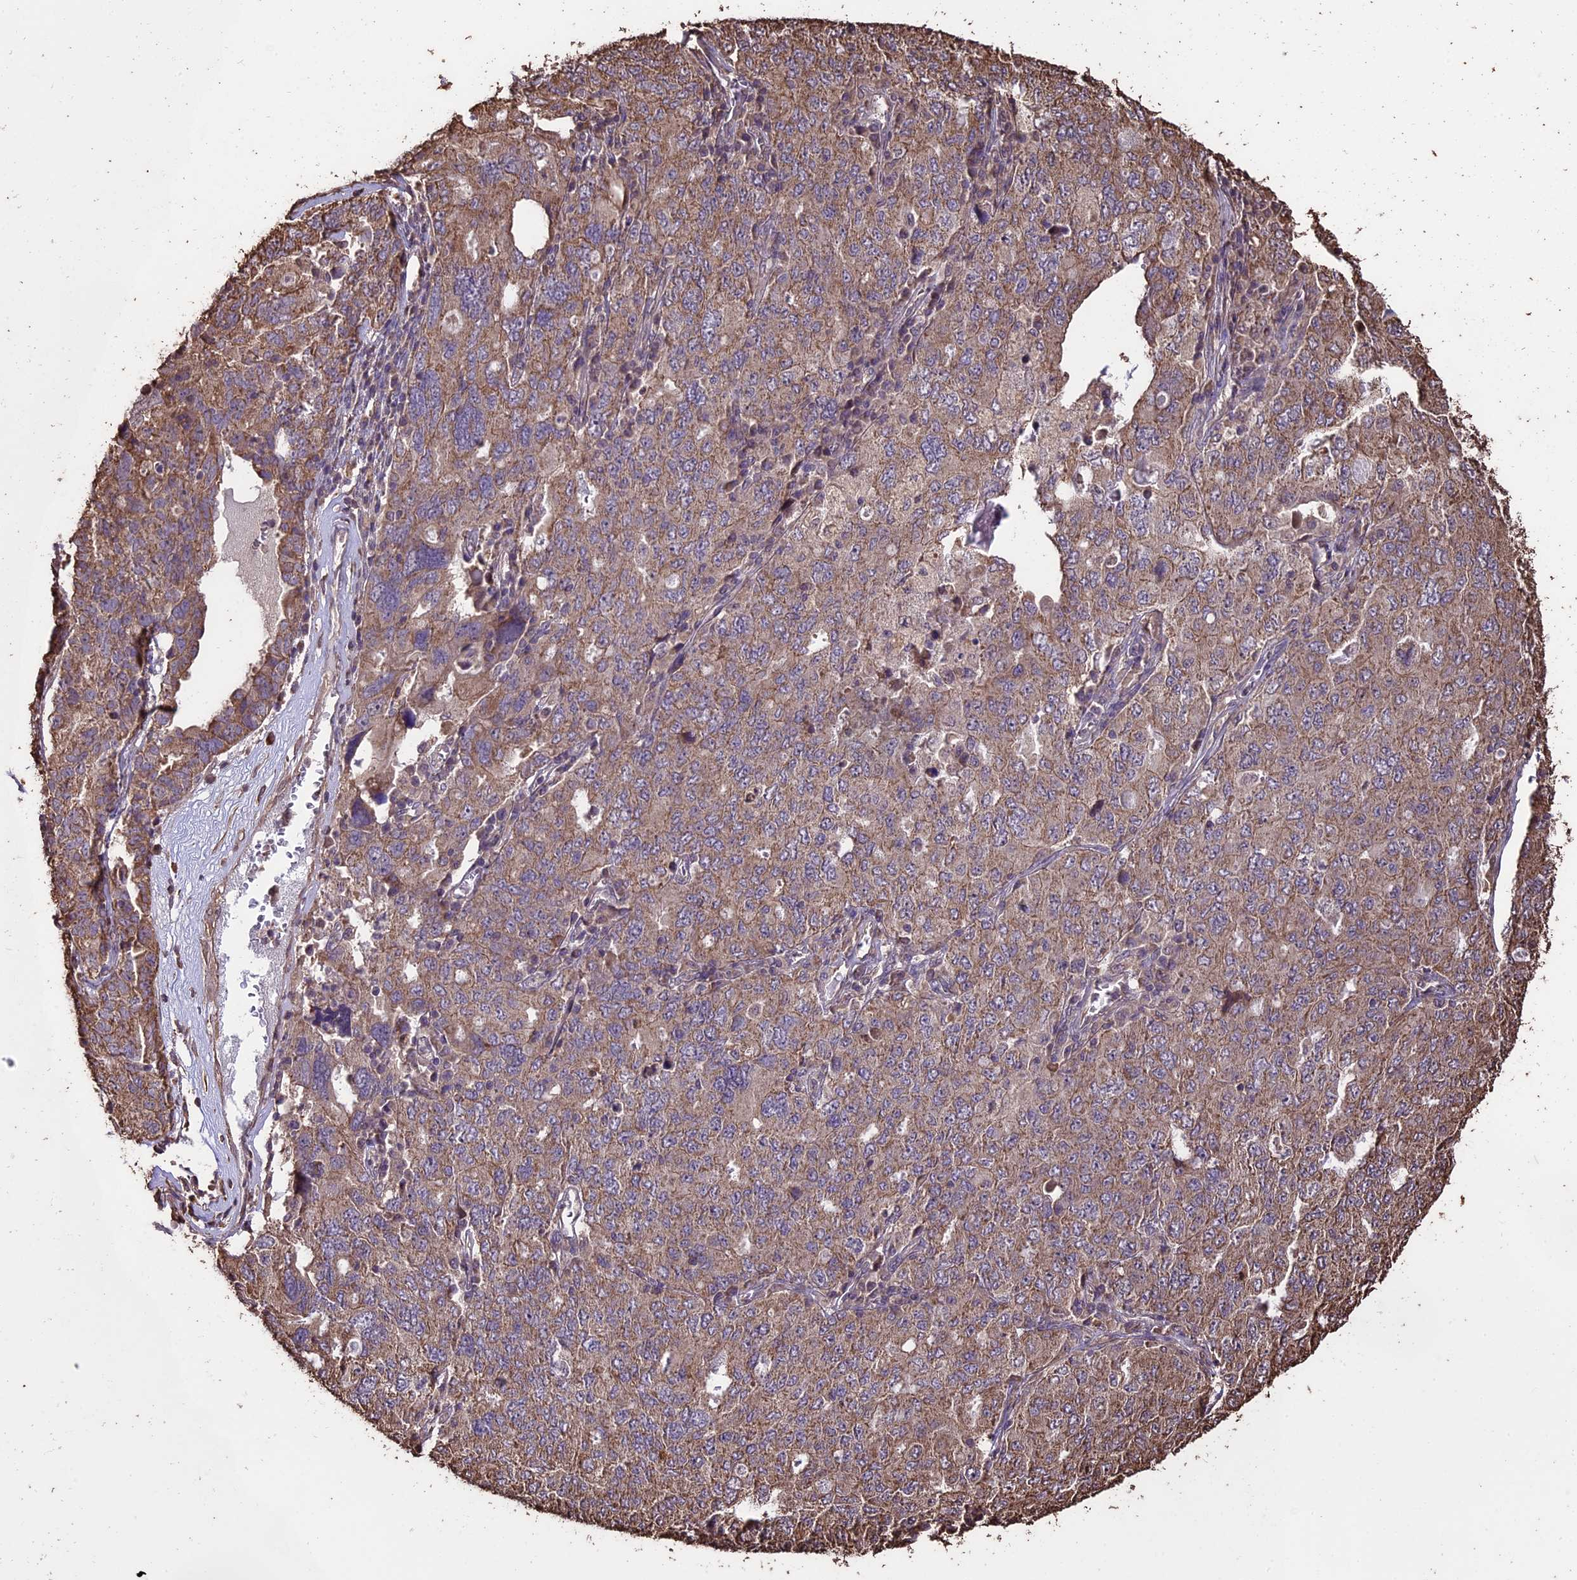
{"staining": {"intensity": "weak", "quantity": ">75%", "location": "cytoplasmic/membranous"}, "tissue": "ovarian cancer", "cell_type": "Tumor cells", "image_type": "cancer", "snomed": [{"axis": "morphology", "description": "Carcinoma, endometroid"}, {"axis": "topography", "description": "Ovary"}], "caption": "Immunohistochemical staining of ovarian endometroid carcinoma displays low levels of weak cytoplasmic/membranous staining in approximately >75% of tumor cells.", "gene": "PGPEP1L", "patient": {"sex": "female", "age": 62}}